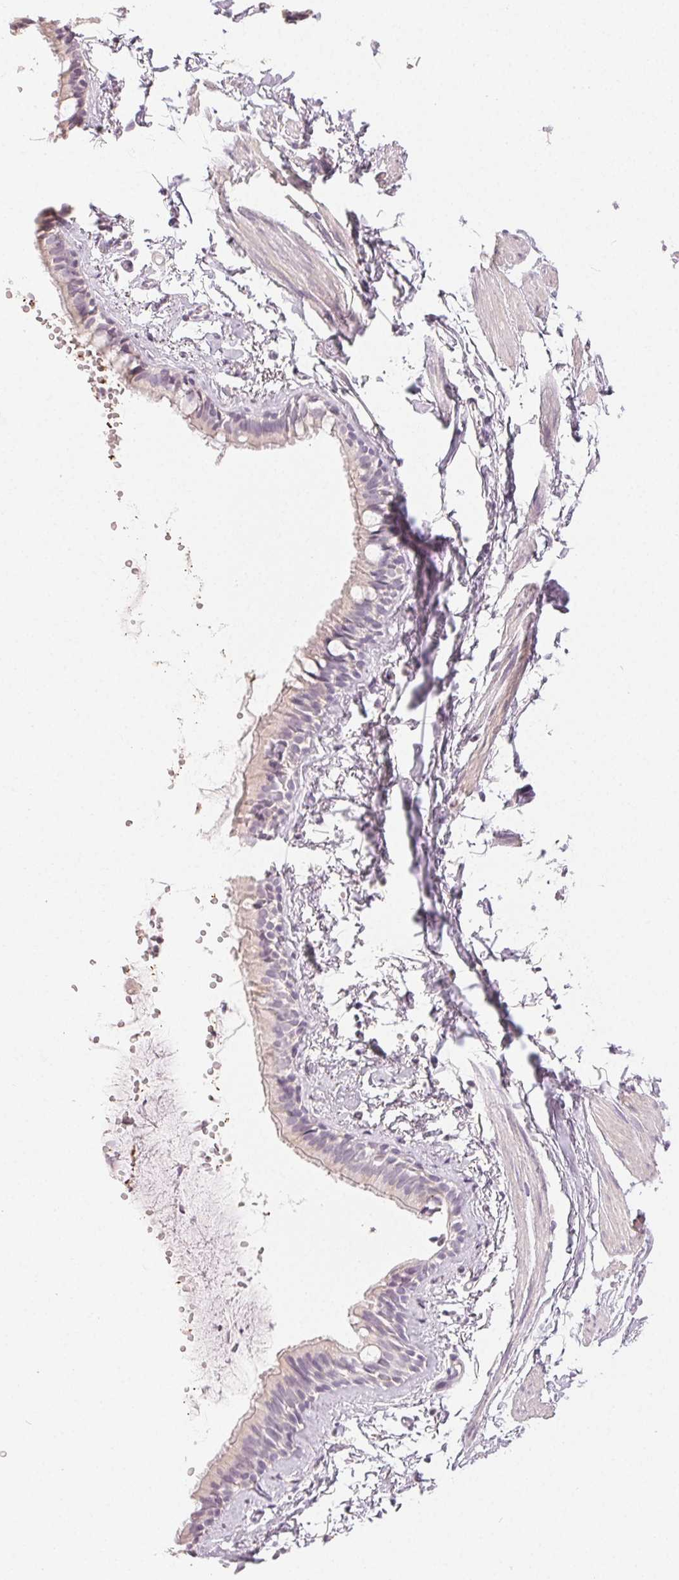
{"staining": {"intensity": "weak", "quantity": "25%-75%", "location": "cytoplasmic/membranous"}, "tissue": "bronchus", "cell_type": "Respiratory epithelial cells", "image_type": "normal", "snomed": [{"axis": "morphology", "description": "Normal tissue, NOS"}, {"axis": "topography", "description": "Bronchus"}], "caption": "Protein expression by immunohistochemistry displays weak cytoplasmic/membranous expression in approximately 25%-75% of respiratory epithelial cells in benign bronchus.", "gene": "LVRN", "patient": {"sex": "female", "age": 59}}